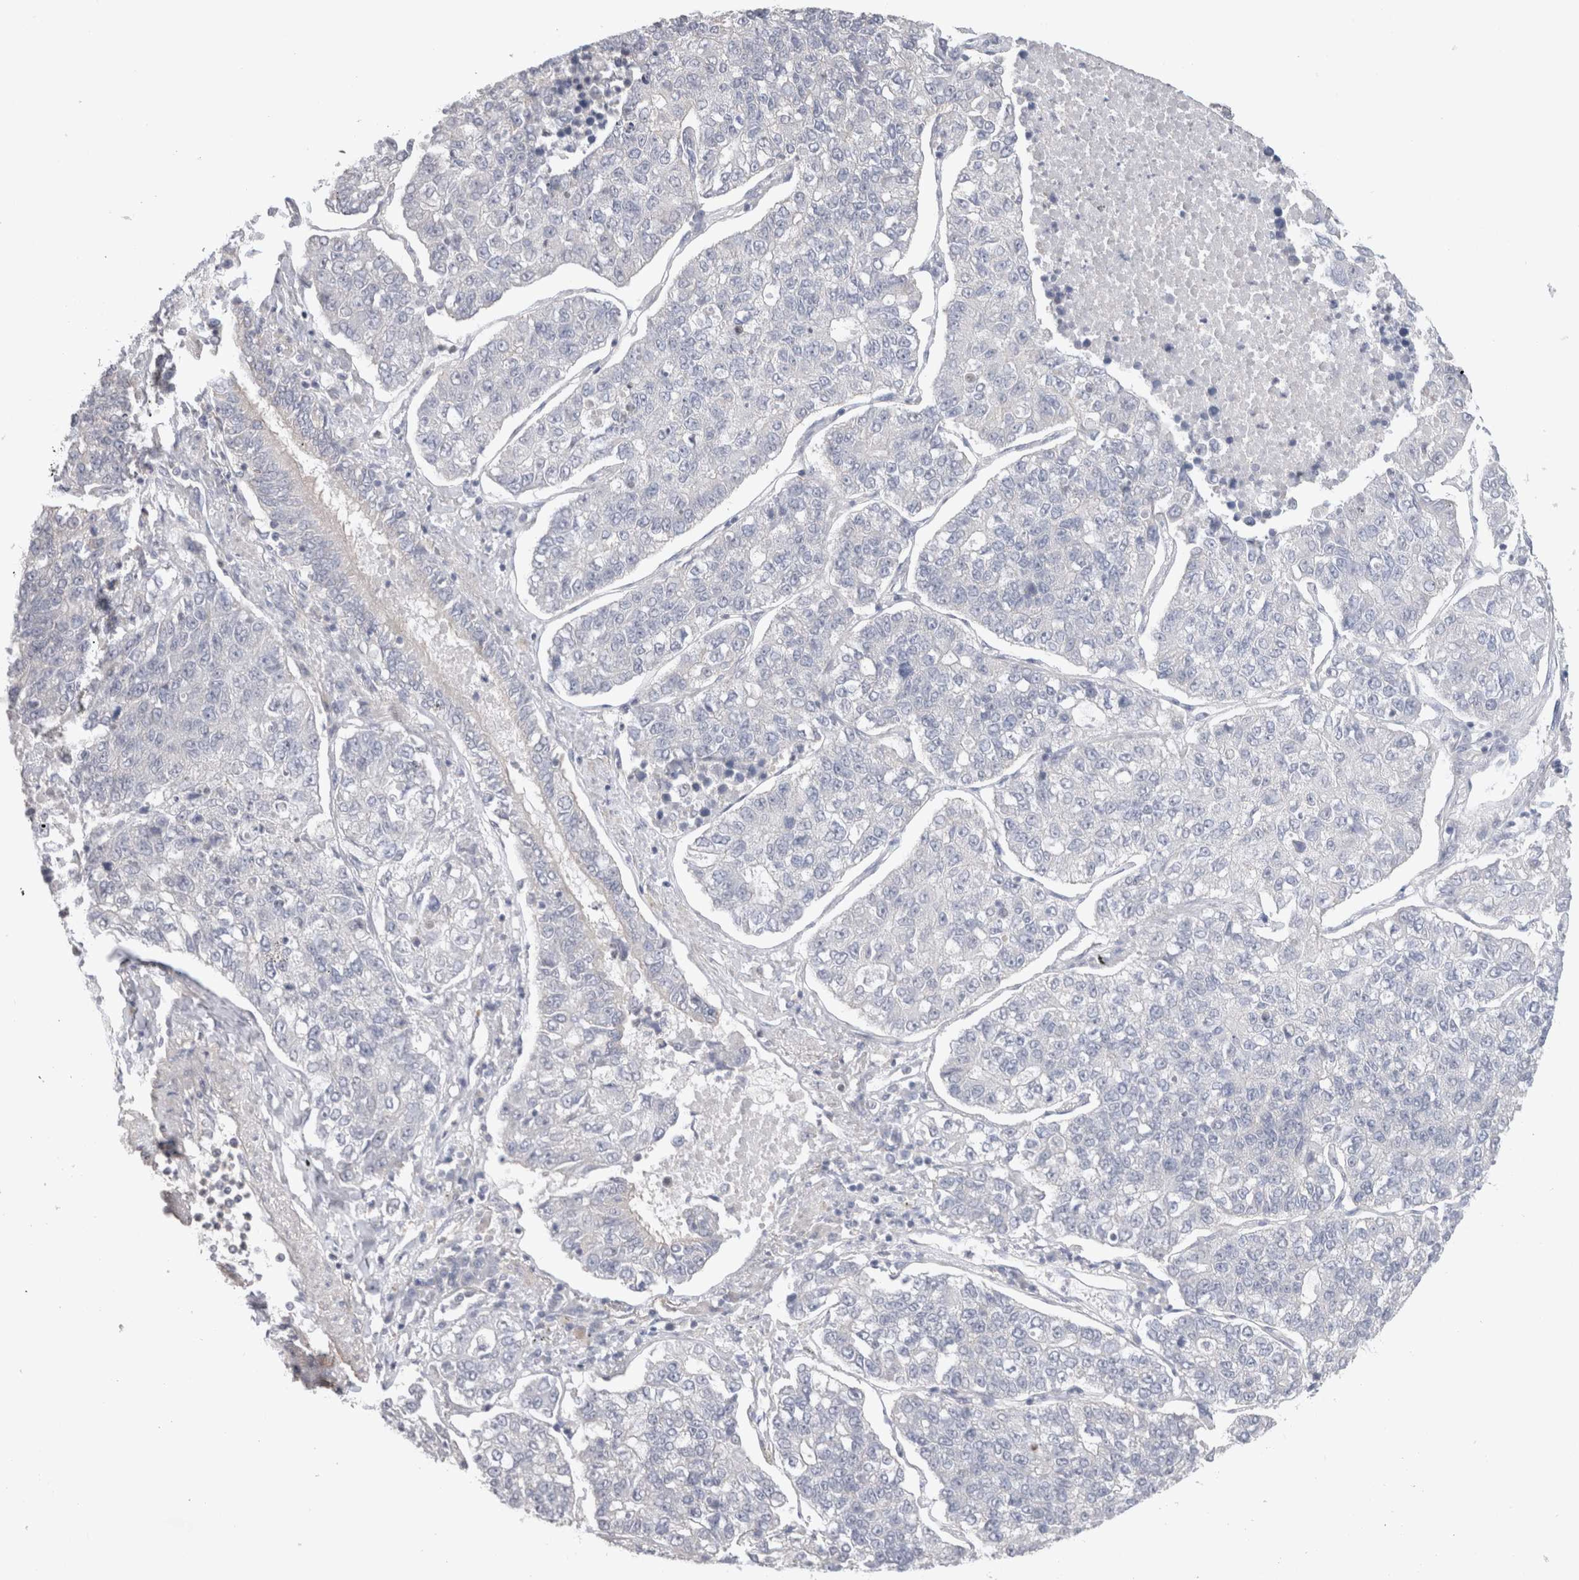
{"staining": {"intensity": "negative", "quantity": "none", "location": "none"}, "tissue": "lung cancer", "cell_type": "Tumor cells", "image_type": "cancer", "snomed": [{"axis": "morphology", "description": "Adenocarcinoma, NOS"}, {"axis": "topography", "description": "Lung"}], "caption": "The photomicrograph reveals no significant positivity in tumor cells of lung cancer (adenocarcinoma).", "gene": "DMD", "patient": {"sex": "male", "age": 49}}